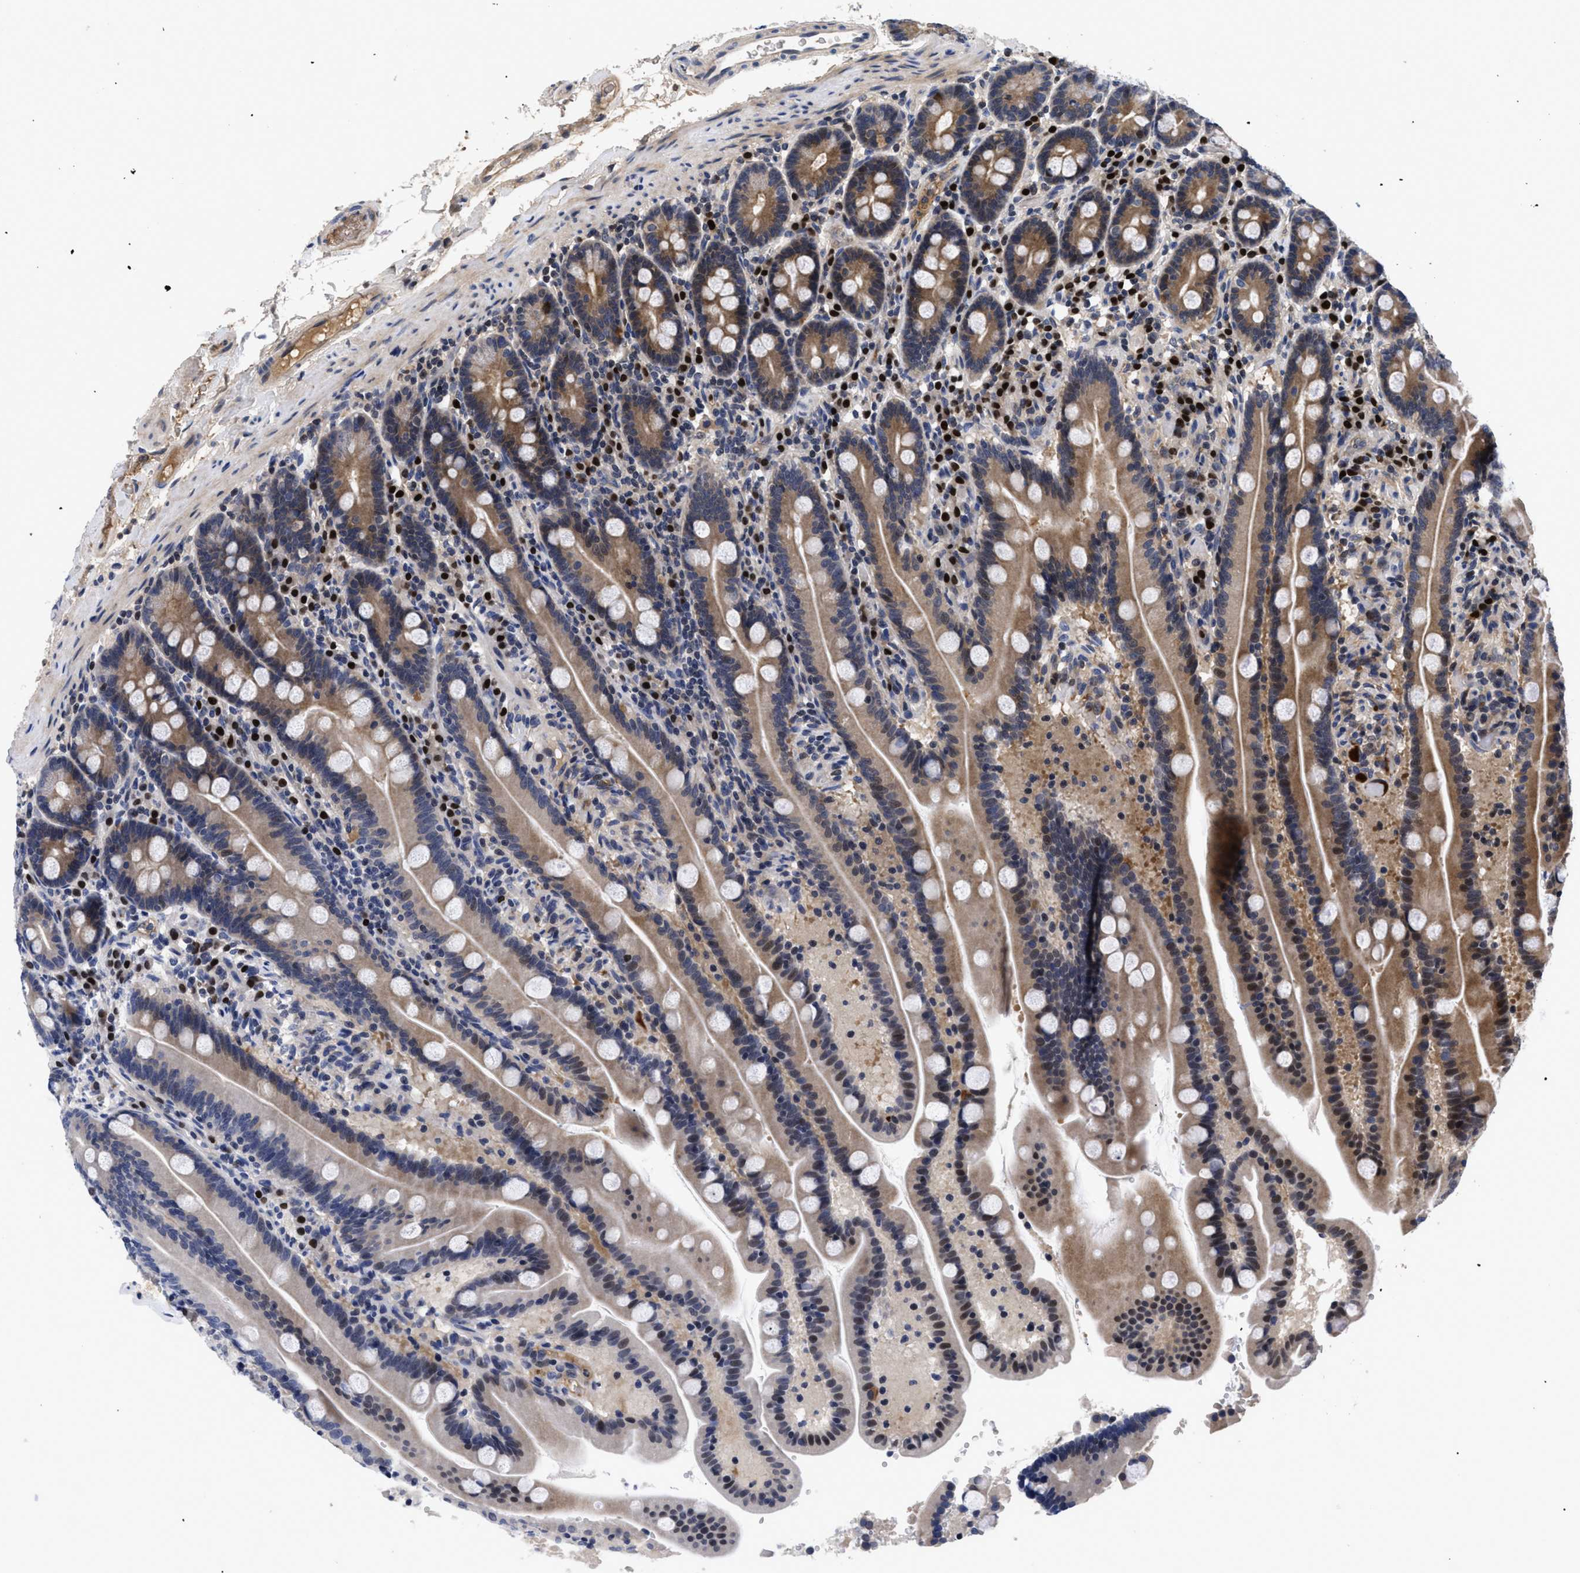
{"staining": {"intensity": "moderate", "quantity": ">75%", "location": "cytoplasmic/membranous"}, "tissue": "duodenum", "cell_type": "Glandular cells", "image_type": "normal", "snomed": [{"axis": "morphology", "description": "Normal tissue, NOS"}, {"axis": "topography", "description": "Duodenum"}], "caption": "Moderate cytoplasmic/membranous expression for a protein is identified in about >75% of glandular cells of benign duodenum using immunohistochemistry.", "gene": "FAM200A", "patient": {"sex": "male", "age": 54}}